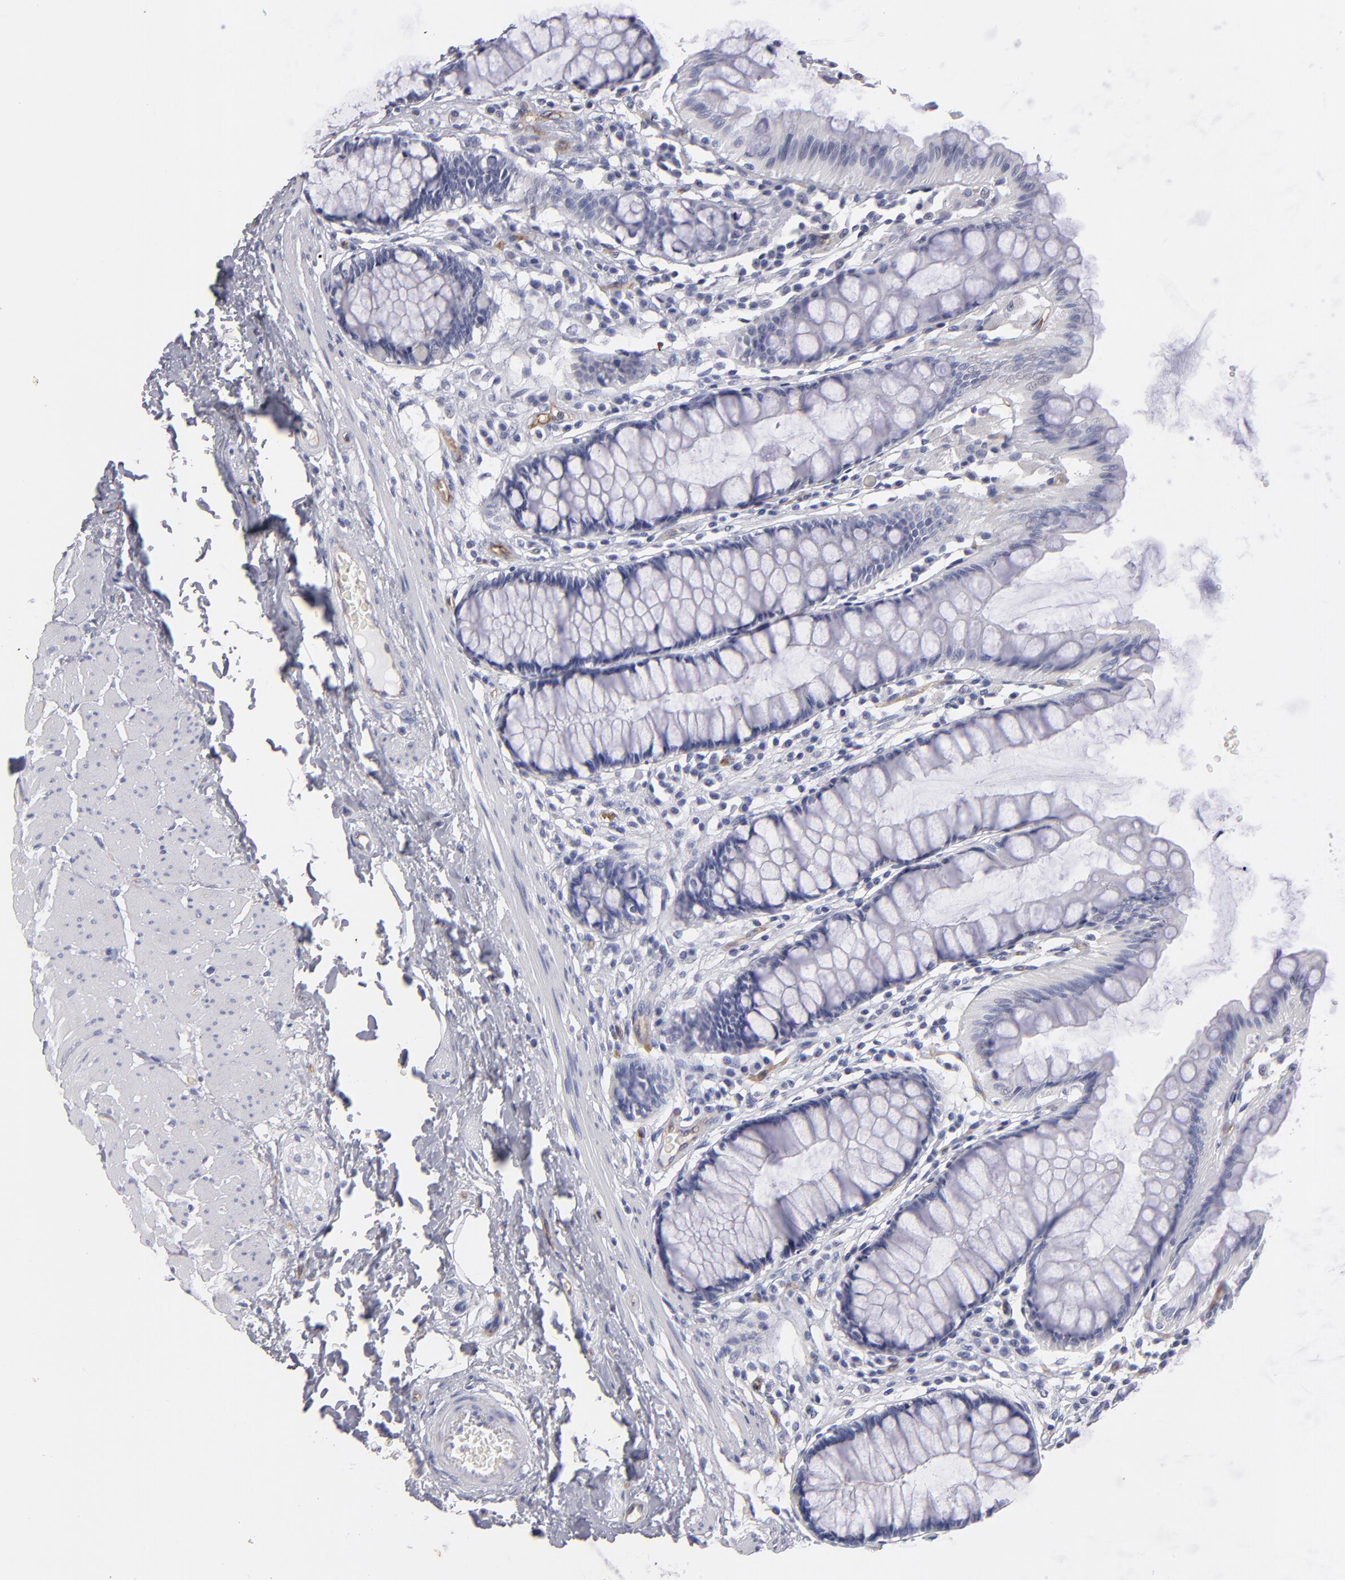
{"staining": {"intensity": "negative", "quantity": "none", "location": "none"}, "tissue": "rectum", "cell_type": "Glandular cells", "image_type": "normal", "snomed": [{"axis": "morphology", "description": "Normal tissue, NOS"}, {"axis": "topography", "description": "Rectum"}], "caption": "Immunohistochemical staining of benign rectum shows no significant positivity in glandular cells.", "gene": "PLVAP", "patient": {"sex": "male", "age": 77}}